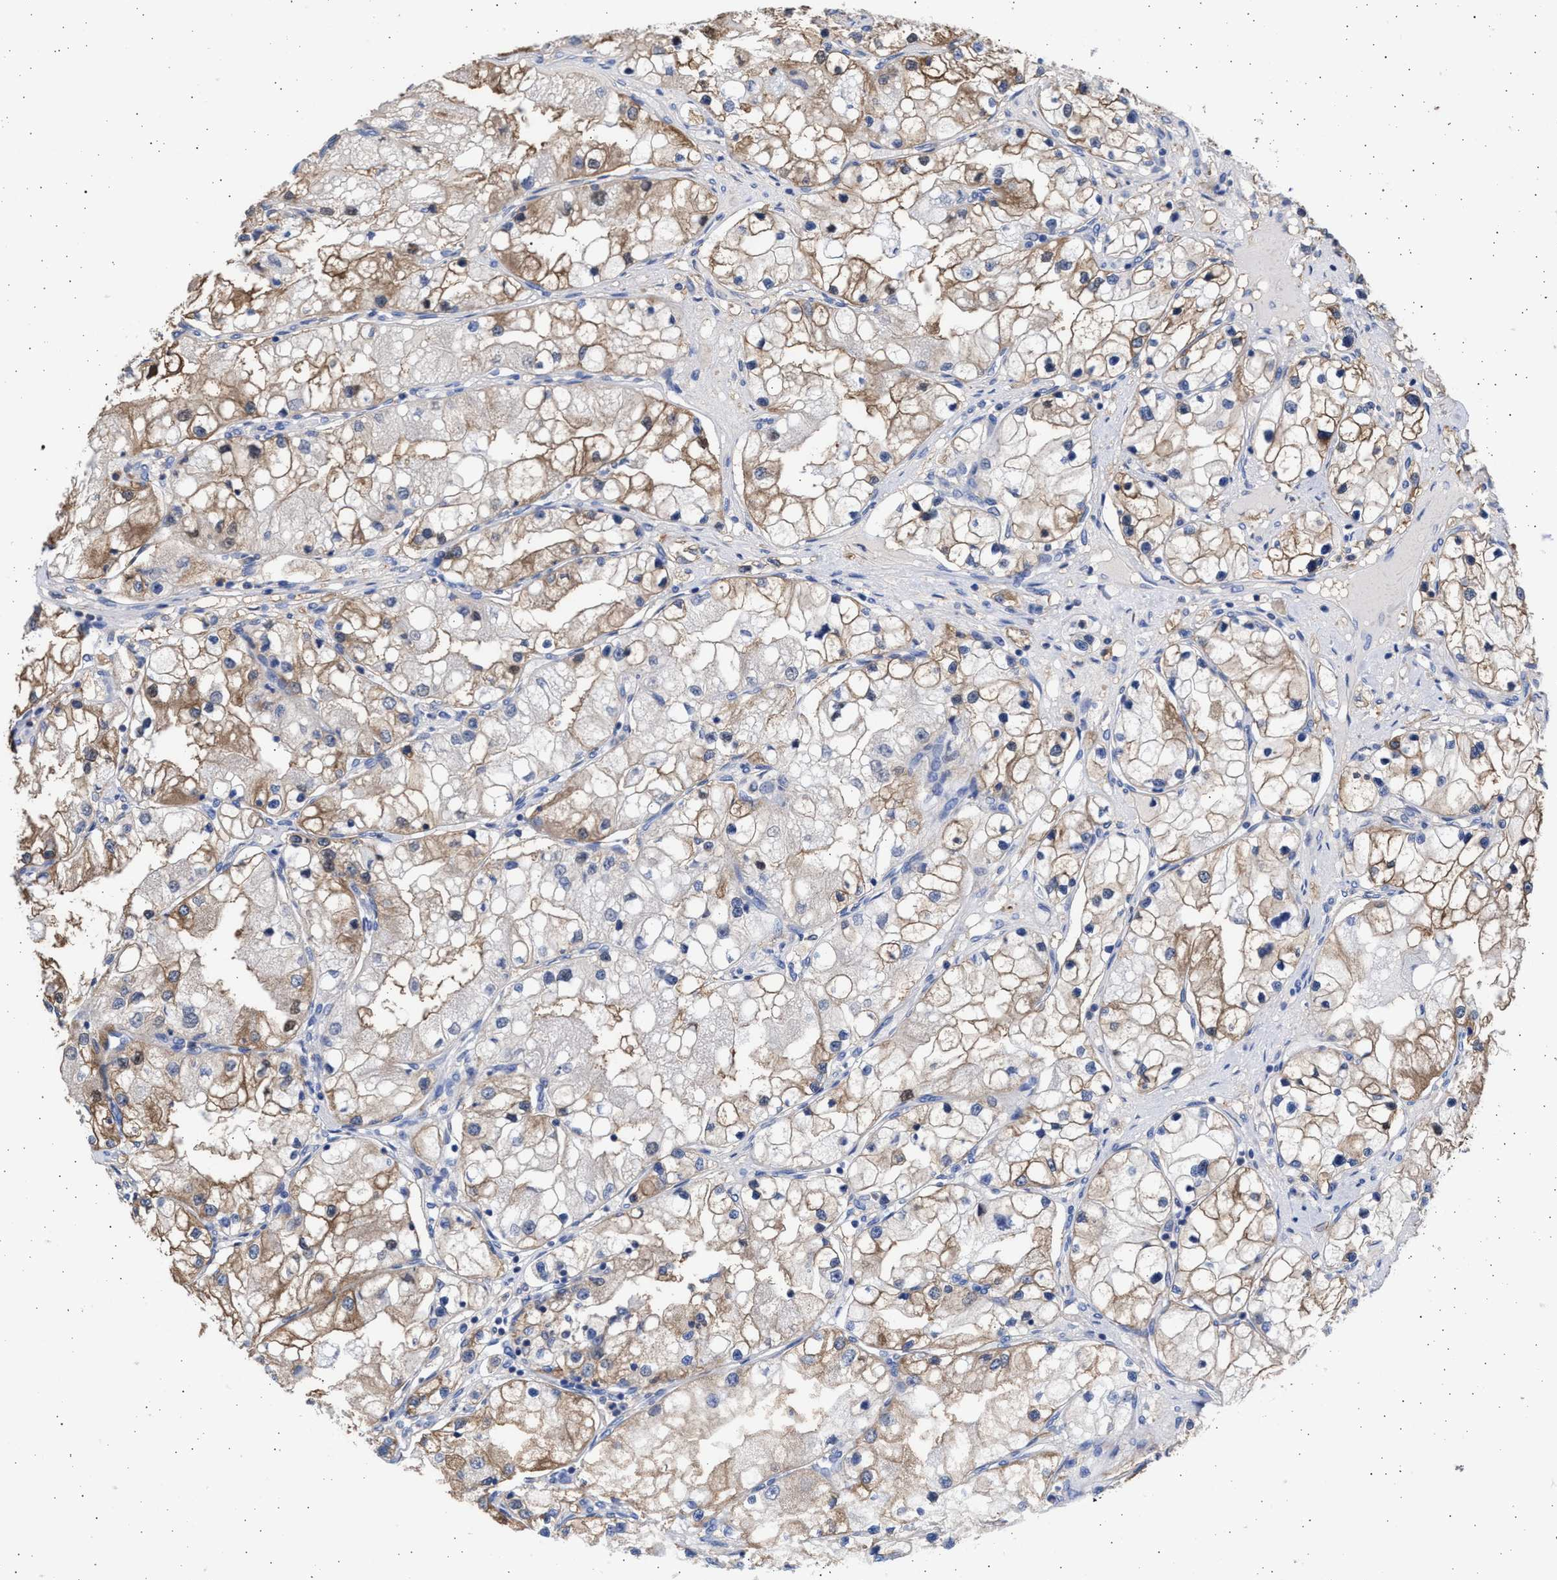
{"staining": {"intensity": "moderate", "quantity": "25%-75%", "location": "cytoplasmic/membranous"}, "tissue": "renal cancer", "cell_type": "Tumor cells", "image_type": "cancer", "snomed": [{"axis": "morphology", "description": "Adenocarcinoma, NOS"}, {"axis": "topography", "description": "Kidney"}], "caption": "Immunohistochemical staining of renal cancer (adenocarcinoma) demonstrates moderate cytoplasmic/membranous protein positivity in approximately 25%-75% of tumor cells.", "gene": "ALDOC", "patient": {"sex": "male", "age": 68}}